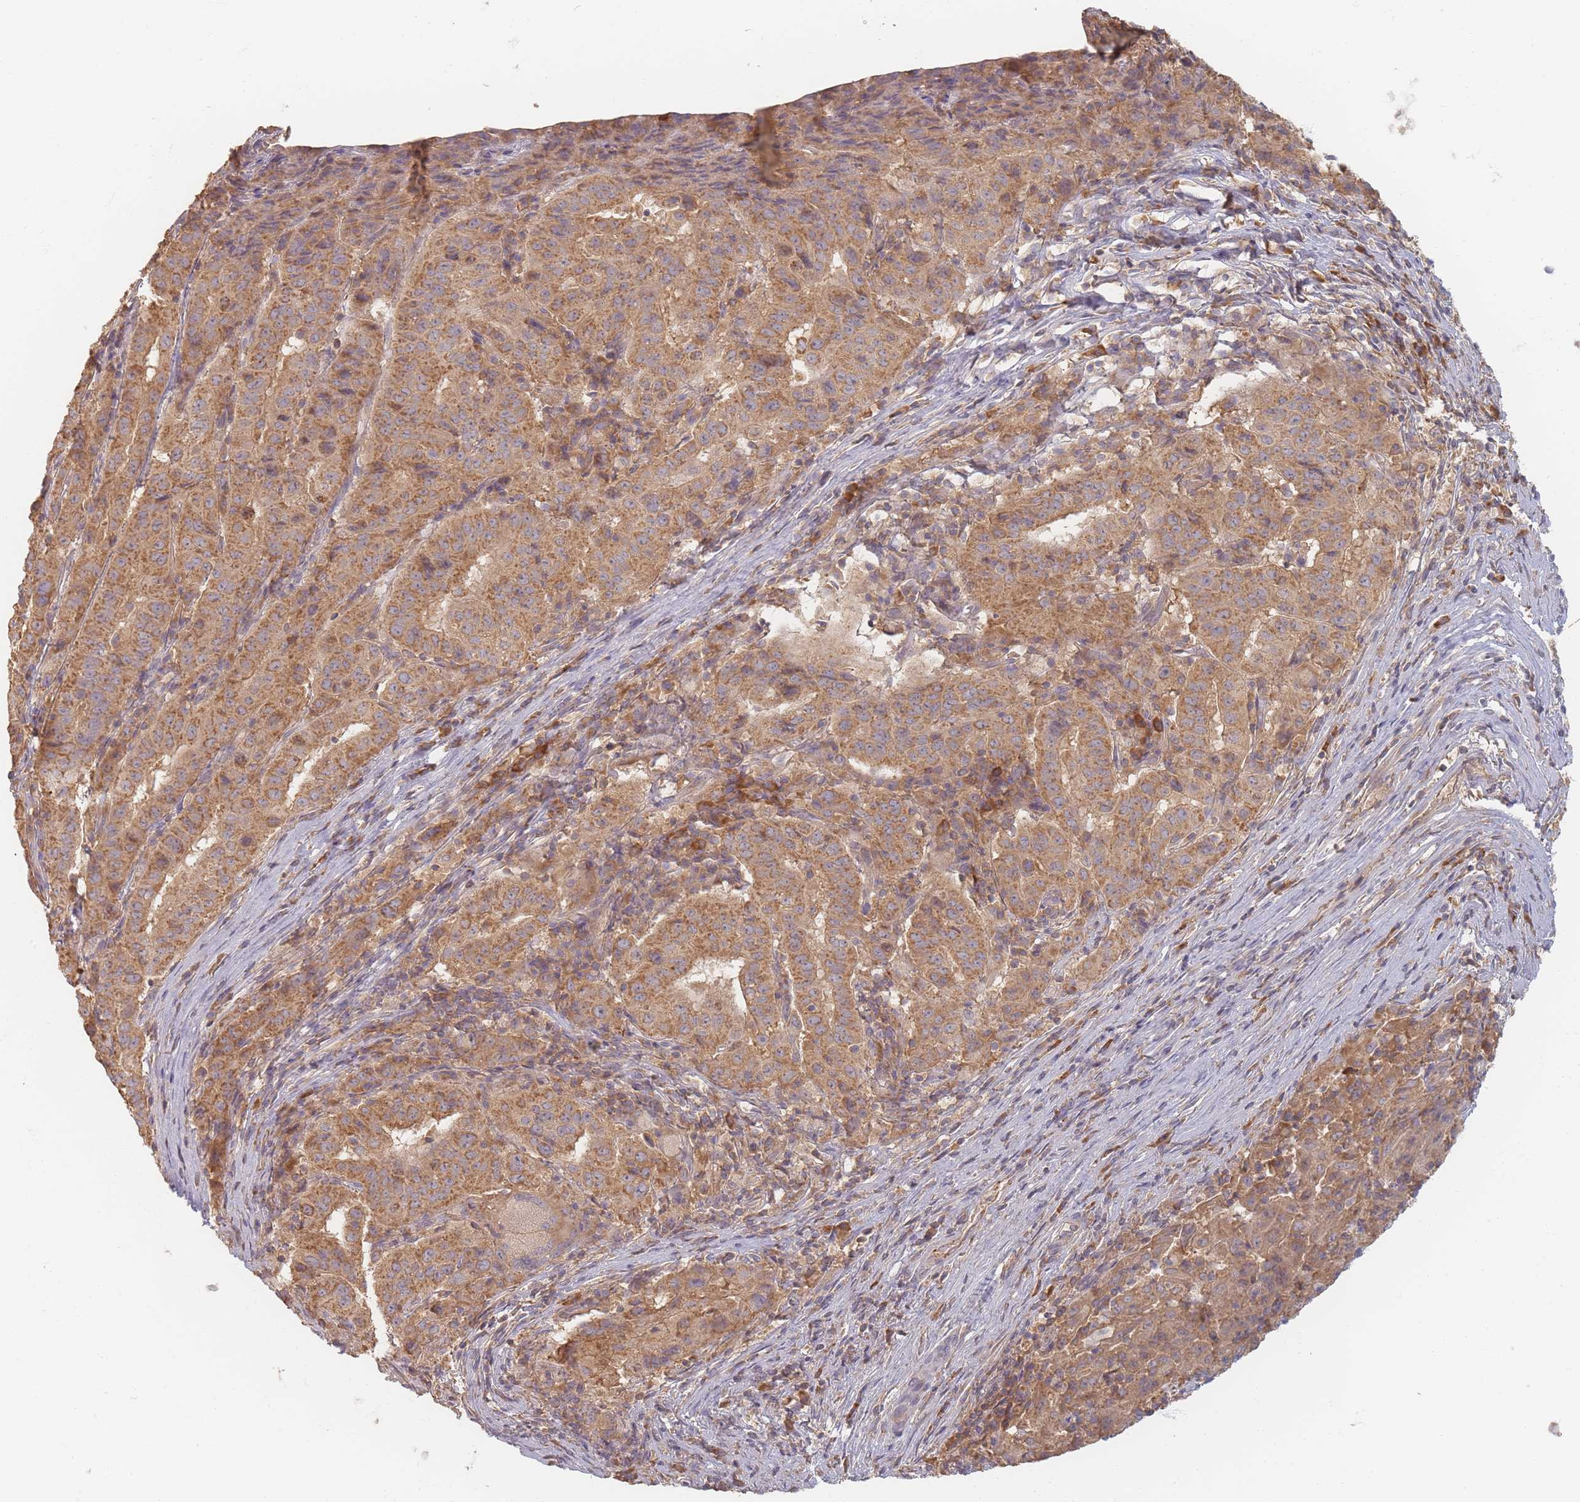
{"staining": {"intensity": "moderate", "quantity": ">75%", "location": "cytoplasmic/membranous"}, "tissue": "pancreatic cancer", "cell_type": "Tumor cells", "image_type": "cancer", "snomed": [{"axis": "morphology", "description": "Adenocarcinoma, NOS"}, {"axis": "topography", "description": "Pancreas"}], "caption": "Immunohistochemistry (IHC) histopathology image of neoplastic tissue: pancreatic adenocarcinoma stained using immunohistochemistry displays medium levels of moderate protein expression localized specifically in the cytoplasmic/membranous of tumor cells, appearing as a cytoplasmic/membranous brown color.", "gene": "SLC35F3", "patient": {"sex": "male", "age": 63}}